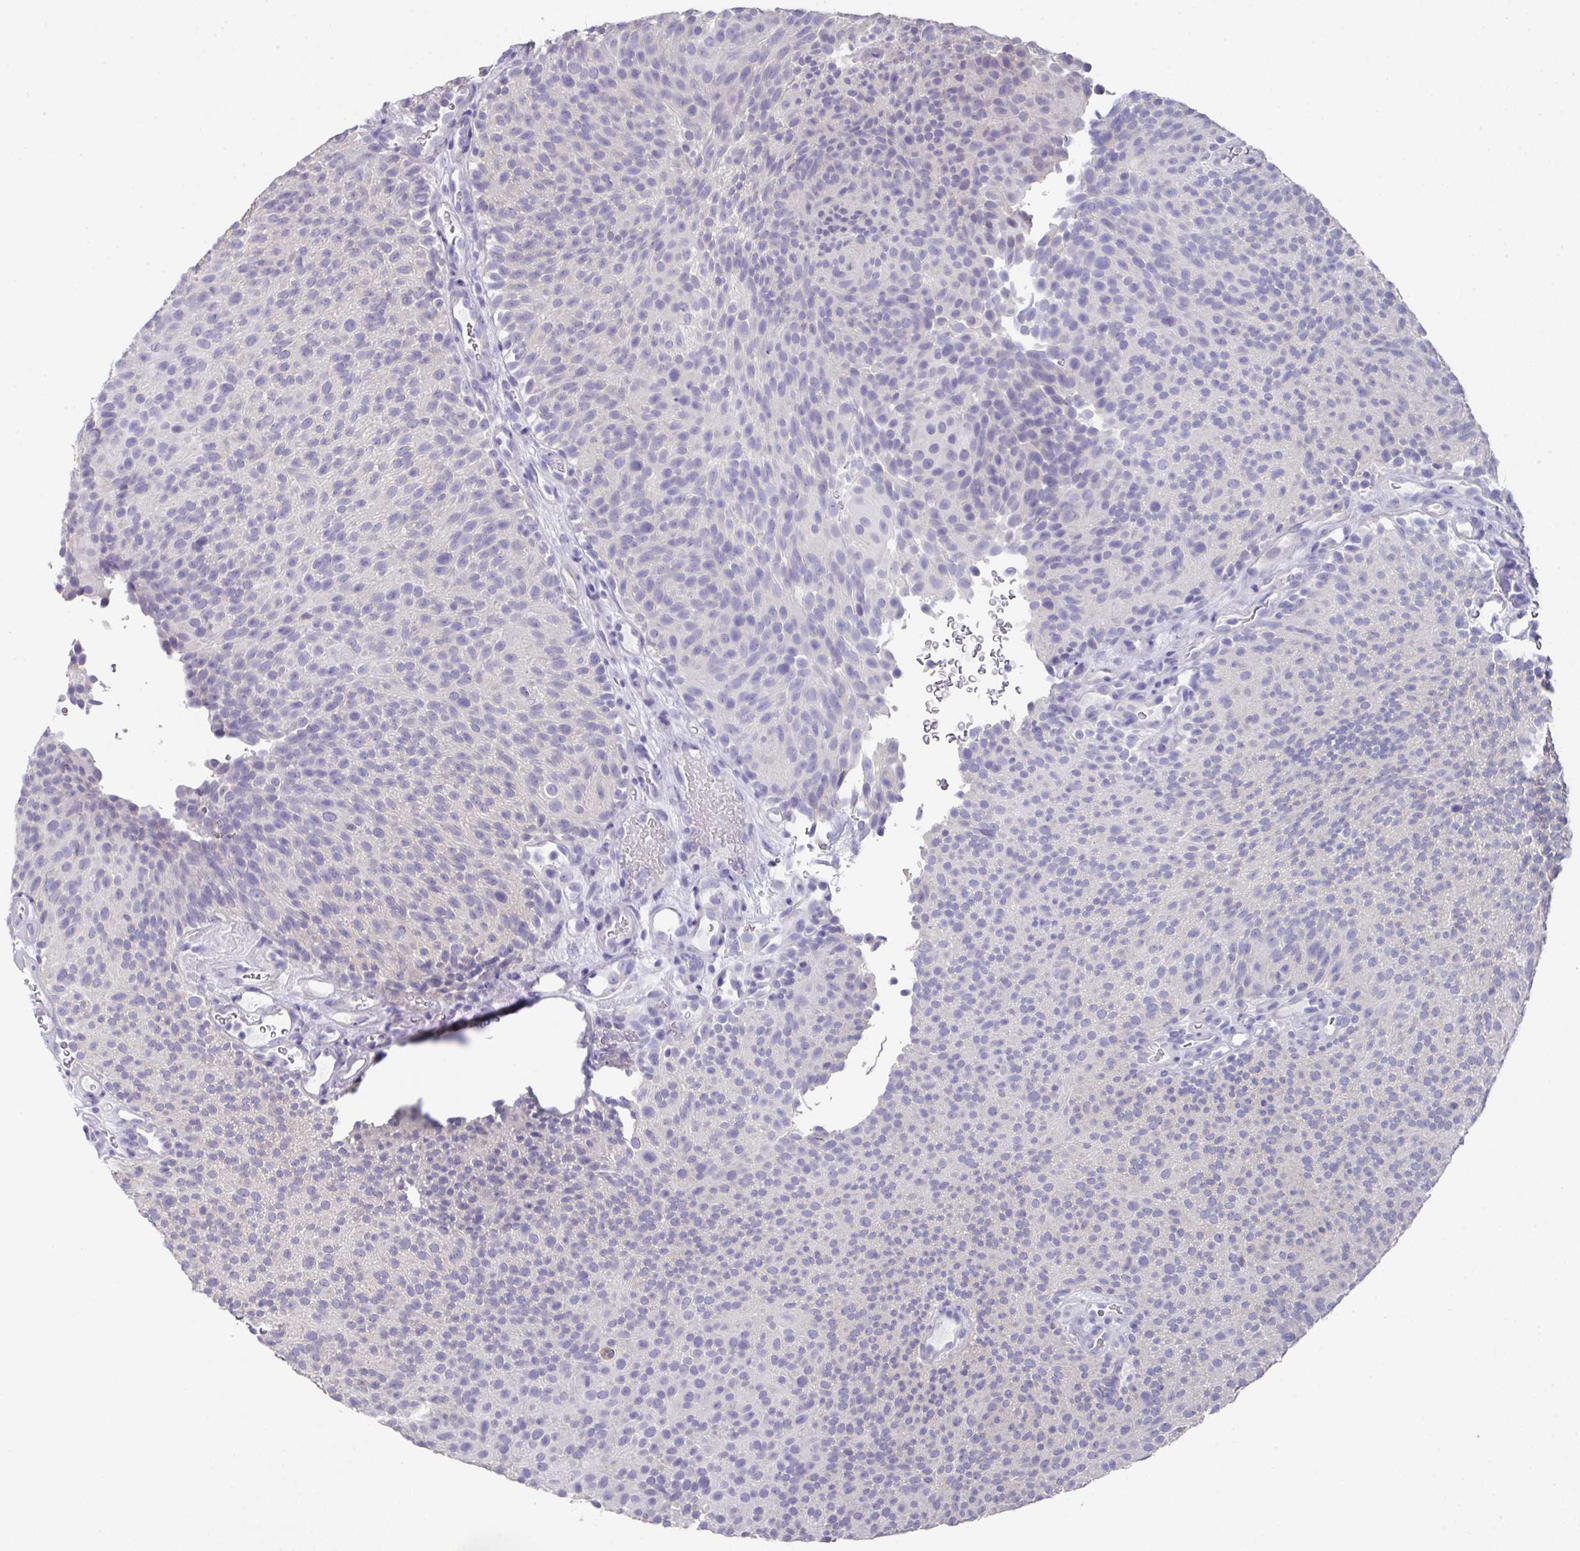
{"staining": {"intensity": "negative", "quantity": "none", "location": "none"}, "tissue": "urothelial cancer", "cell_type": "Tumor cells", "image_type": "cancer", "snomed": [{"axis": "morphology", "description": "Urothelial carcinoma, Low grade"}, {"axis": "topography", "description": "Urinary bladder"}], "caption": "Protein analysis of urothelial cancer shows no significant expression in tumor cells. (DAB immunohistochemistry, high magnification).", "gene": "DAZL", "patient": {"sex": "male", "age": 78}}